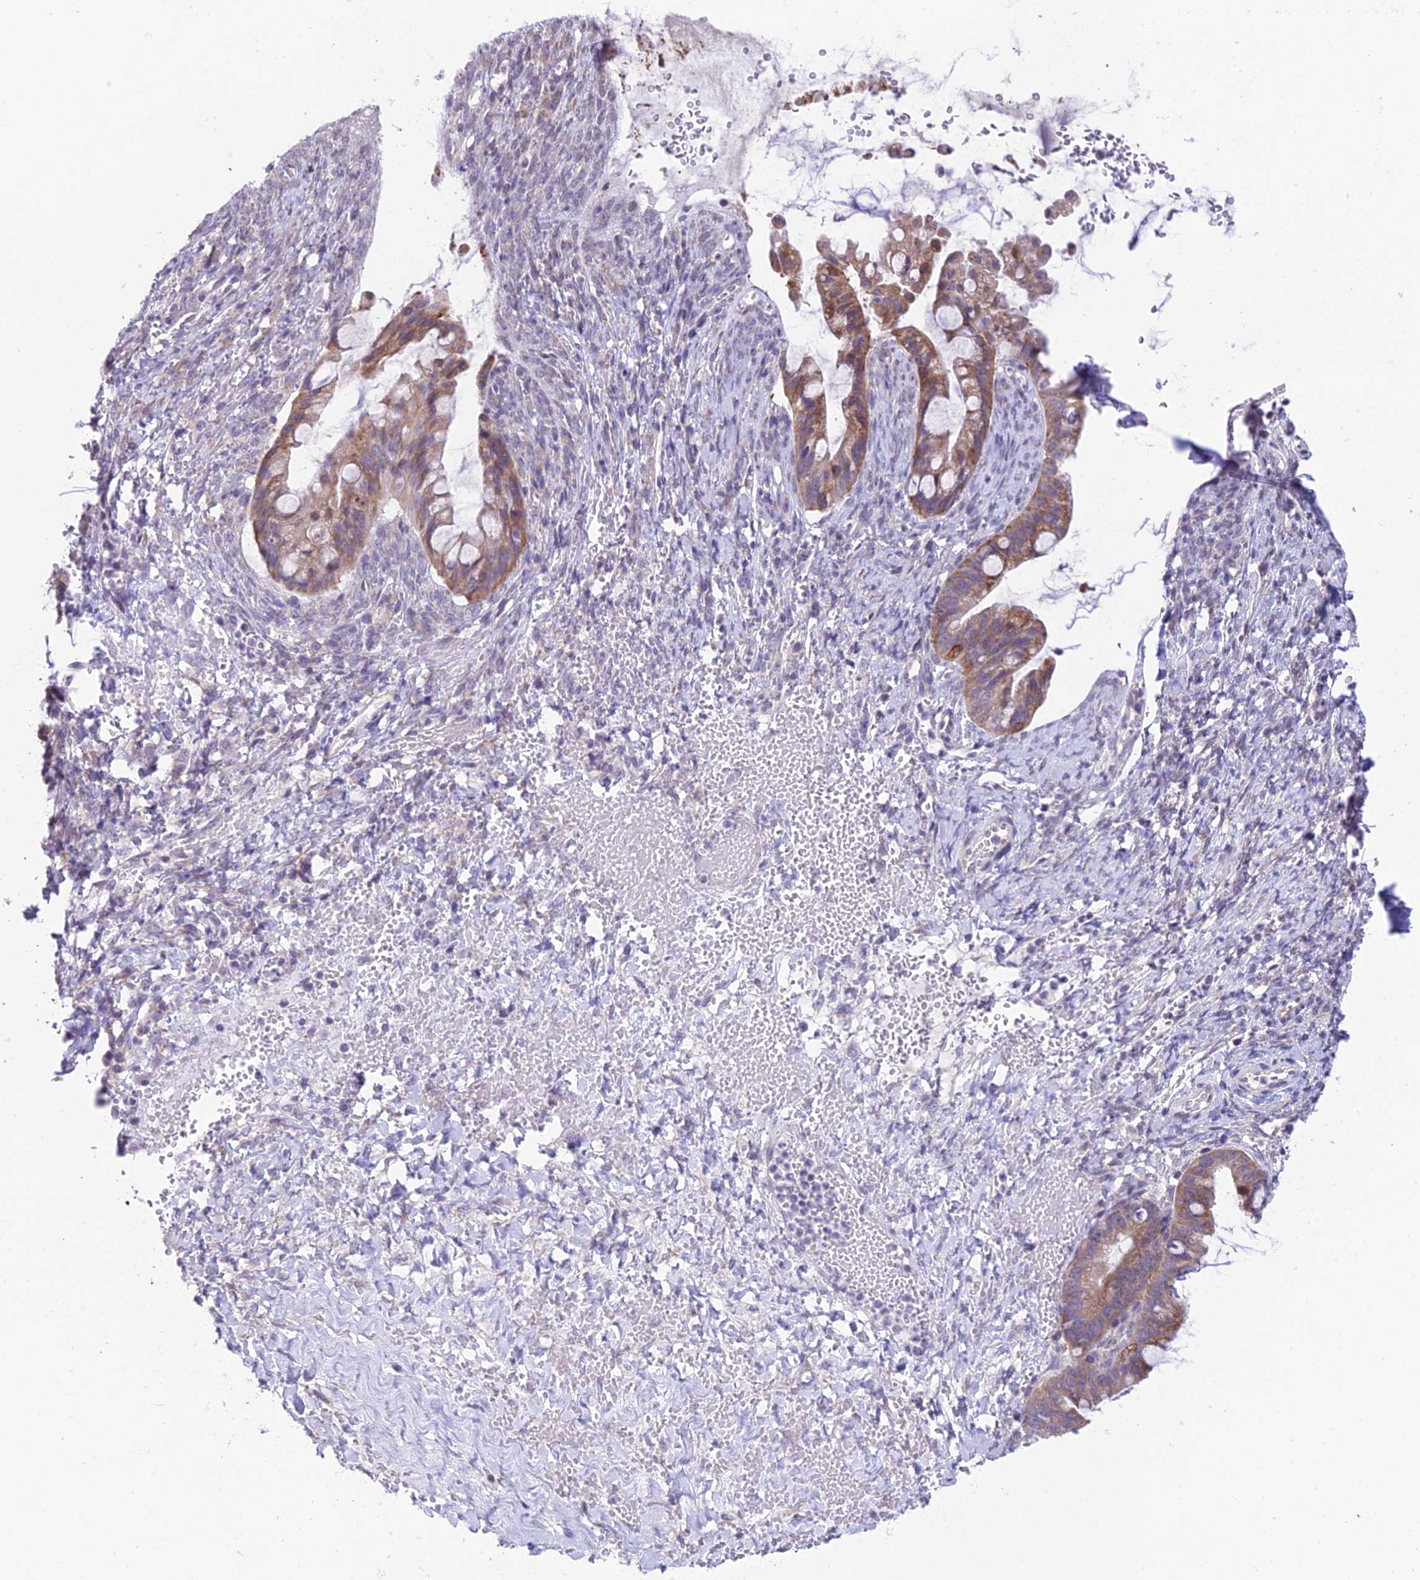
{"staining": {"intensity": "moderate", "quantity": ">75%", "location": "cytoplasmic/membranous"}, "tissue": "ovarian cancer", "cell_type": "Tumor cells", "image_type": "cancer", "snomed": [{"axis": "morphology", "description": "Cystadenocarcinoma, mucinous, NOS"}, {"axis": "topography", "description": "Ovary"}], "caption": "Ovarian mucinous cystadenocarcinoma was stained to show a protein in brown. There is medium levels of moderate cytoplasmic/membranous expression in approximately >75% of tumor cells.", "gene": "RPS26", "patient": {"sex": "female", "age": 73}}